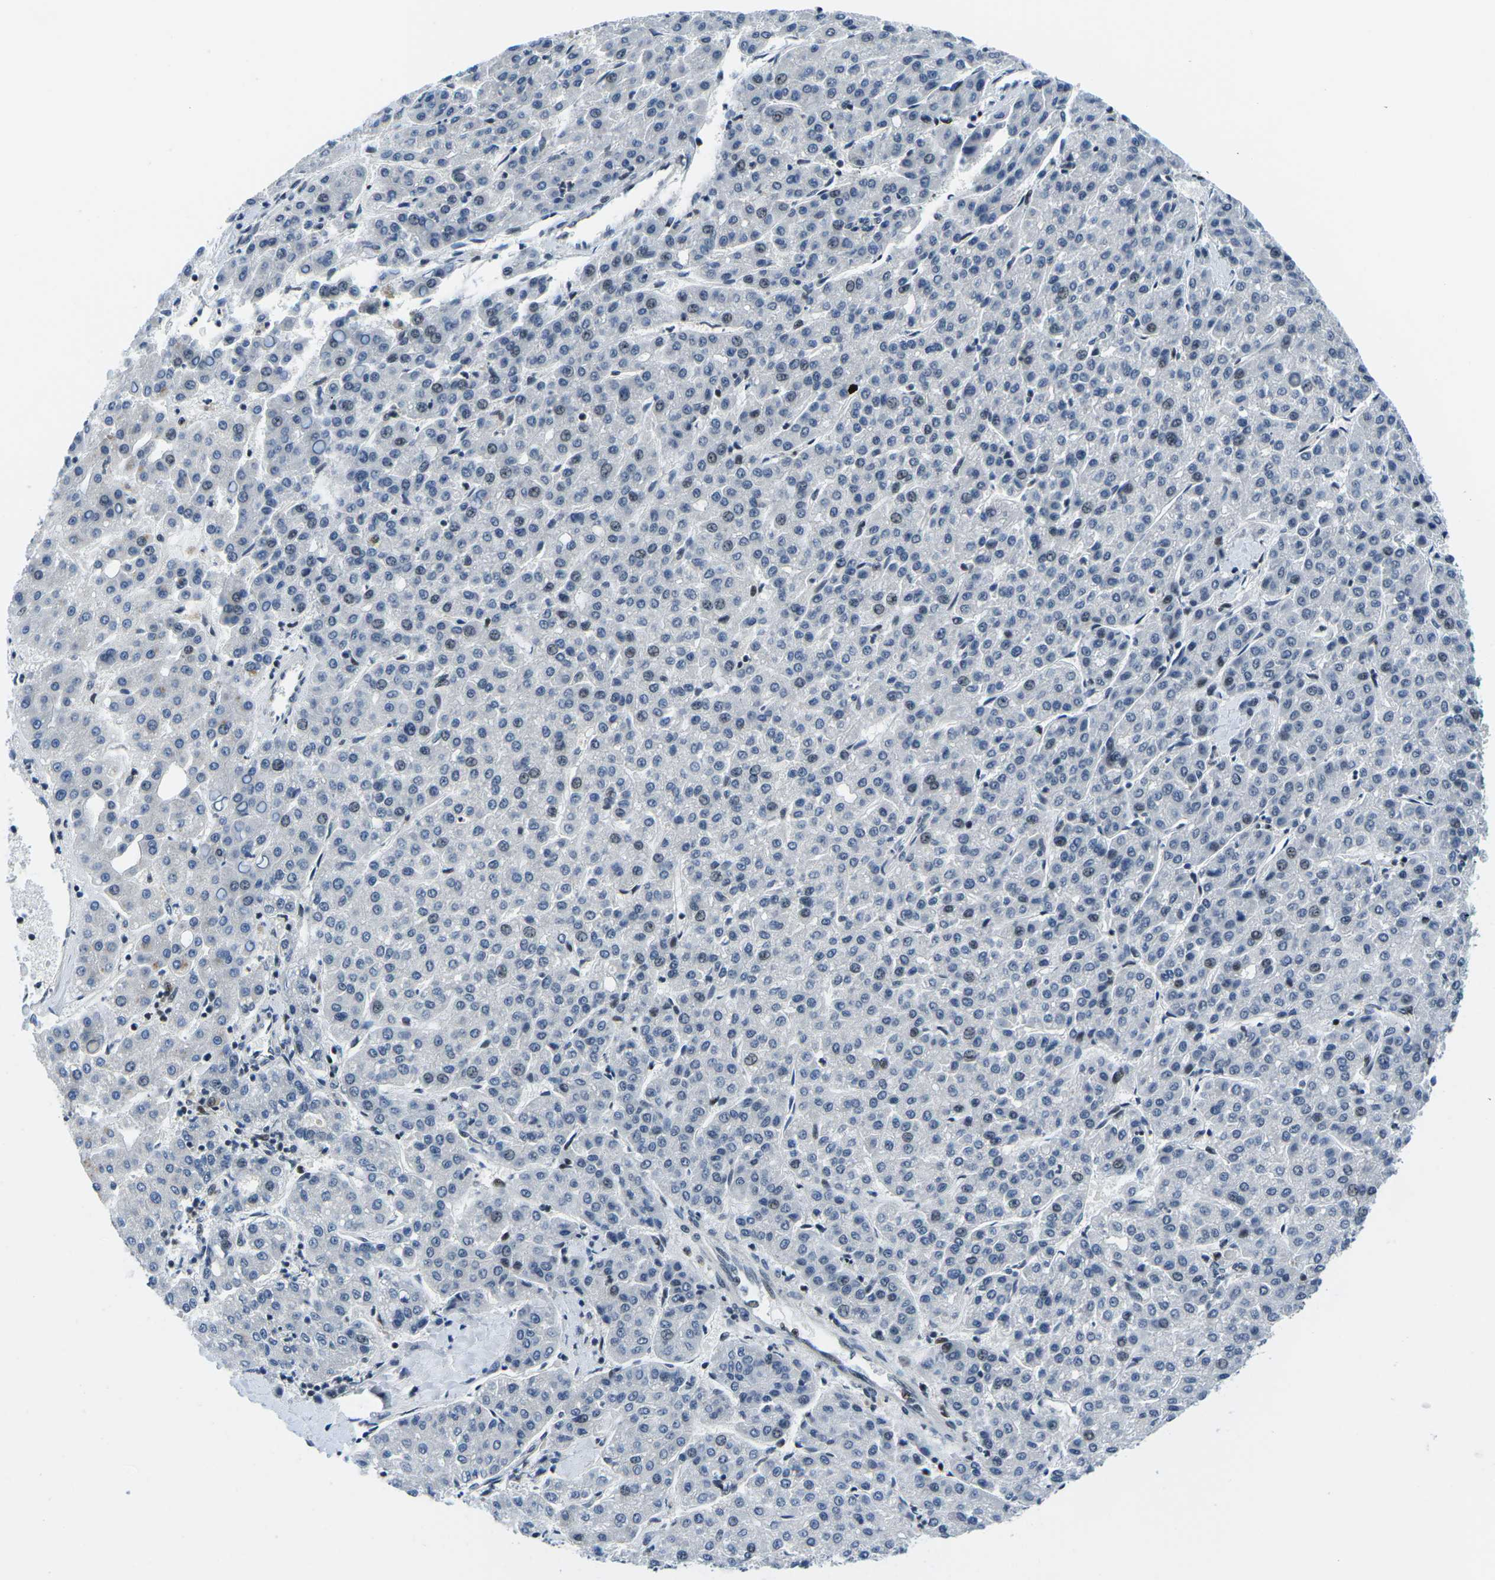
{"staining": {"intensity": "negative", "quantity": "none", "location": "none"}, "tissue": "liver cancer", "cell_type": "Tumor cells", "image_type": "cancer", "snomed": [{"axis": "morphology", "description": "Carcinoma, Hepatocellular, NOS"}, {"axis": "topography", "description": "Liver"}], "caption": "This image is of liver hepatocellular carcinoma stained with immunohistochemistry to label a protein in brown with the nuclei are counter-stained blue. There is no positivity in tumor cells. (DAB (3,3'-diaminobenzidine) immunohistochemistry visualized using brightfield microscopy, high magnification).", "gene": "PRPF8", "patient": {"sex": "male", "age": 65}}